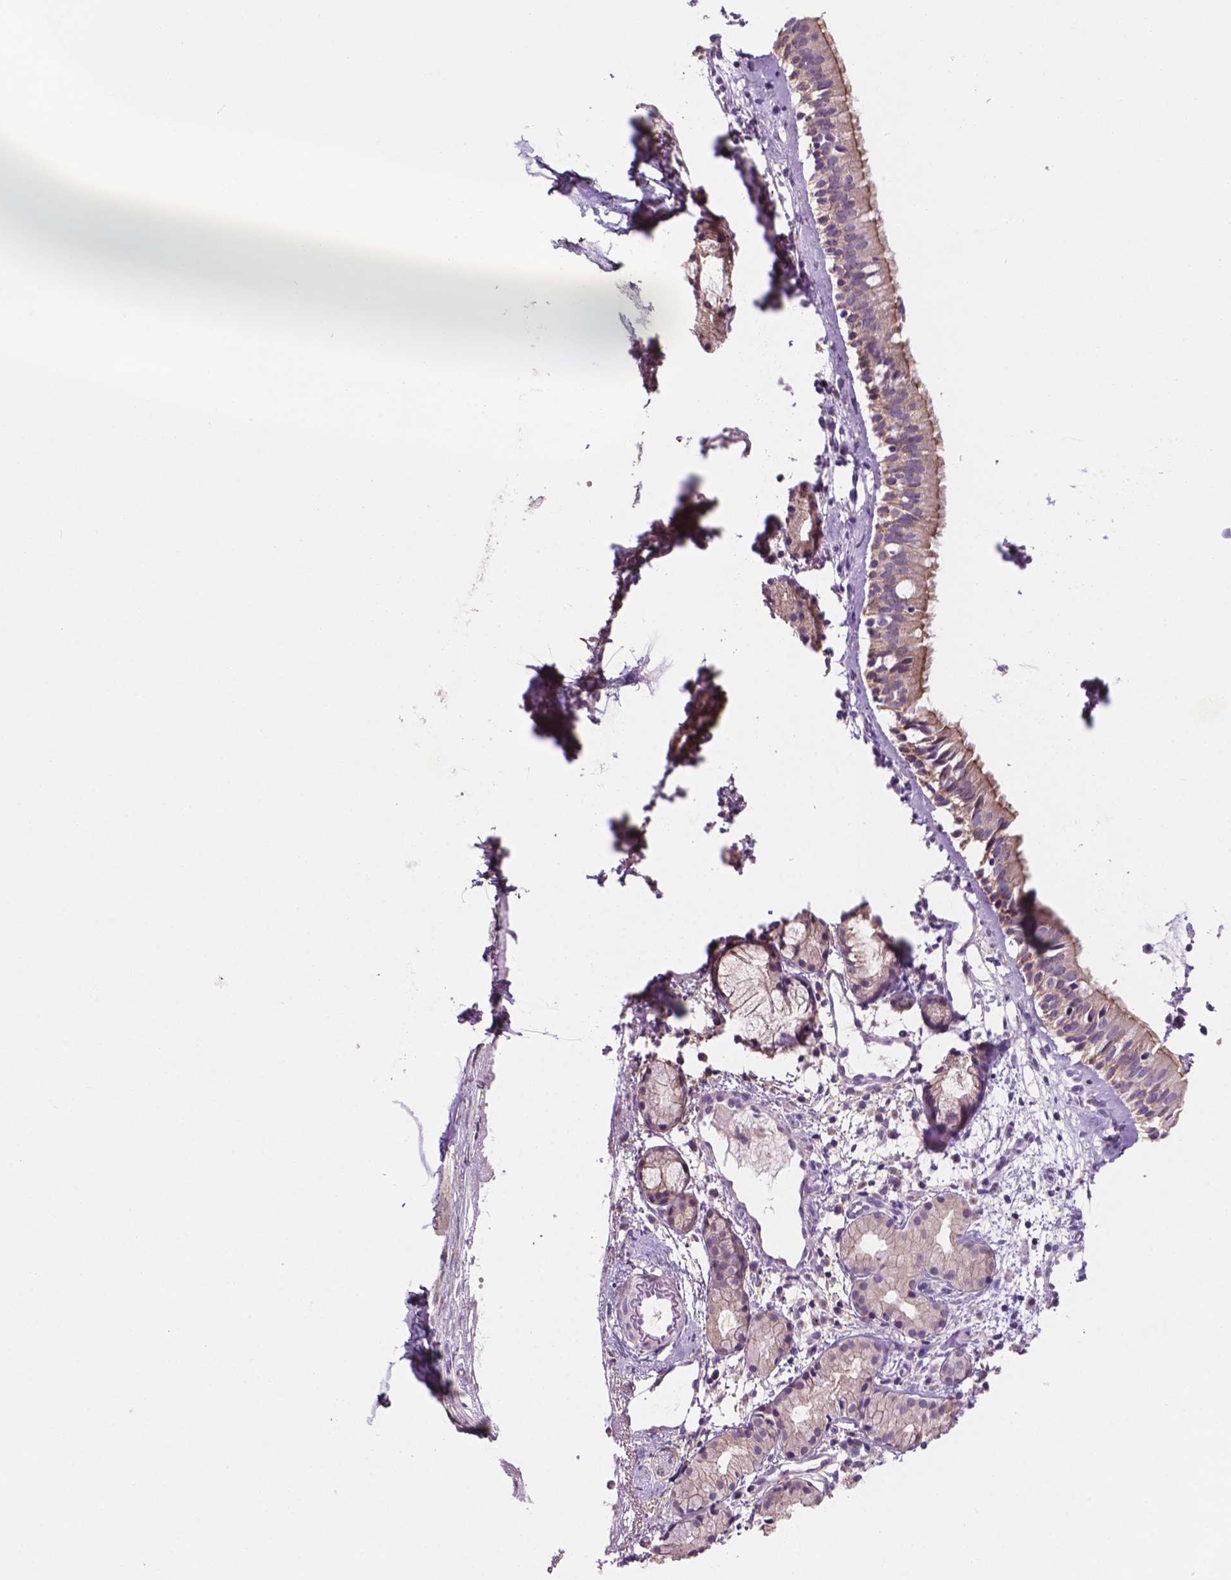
{"staining": {"intensity": "weak", "quantity": "<25%", "location": "cytoplasmic/membranous"}, "tissue": "nasopharynx", "cell_type": "Respiratory epithelial cells", "image_type": "normal", "snomed": [{"axis": "morphology", "description": "Normal tissue, NOS"}, {"axis": "topography", "description": "Nasopharynx"}], "caption": "Immunohistochemistry (IHC) of normal nasopharynx shows no expression in respiratory epithelial cells. (DAB (3,3'-diaminobenzidine) IHC visualized using brightfield microscopy, high magnification).", "gene": "MKRN2OS", "patient": {"sex": "female", "age": 52}}